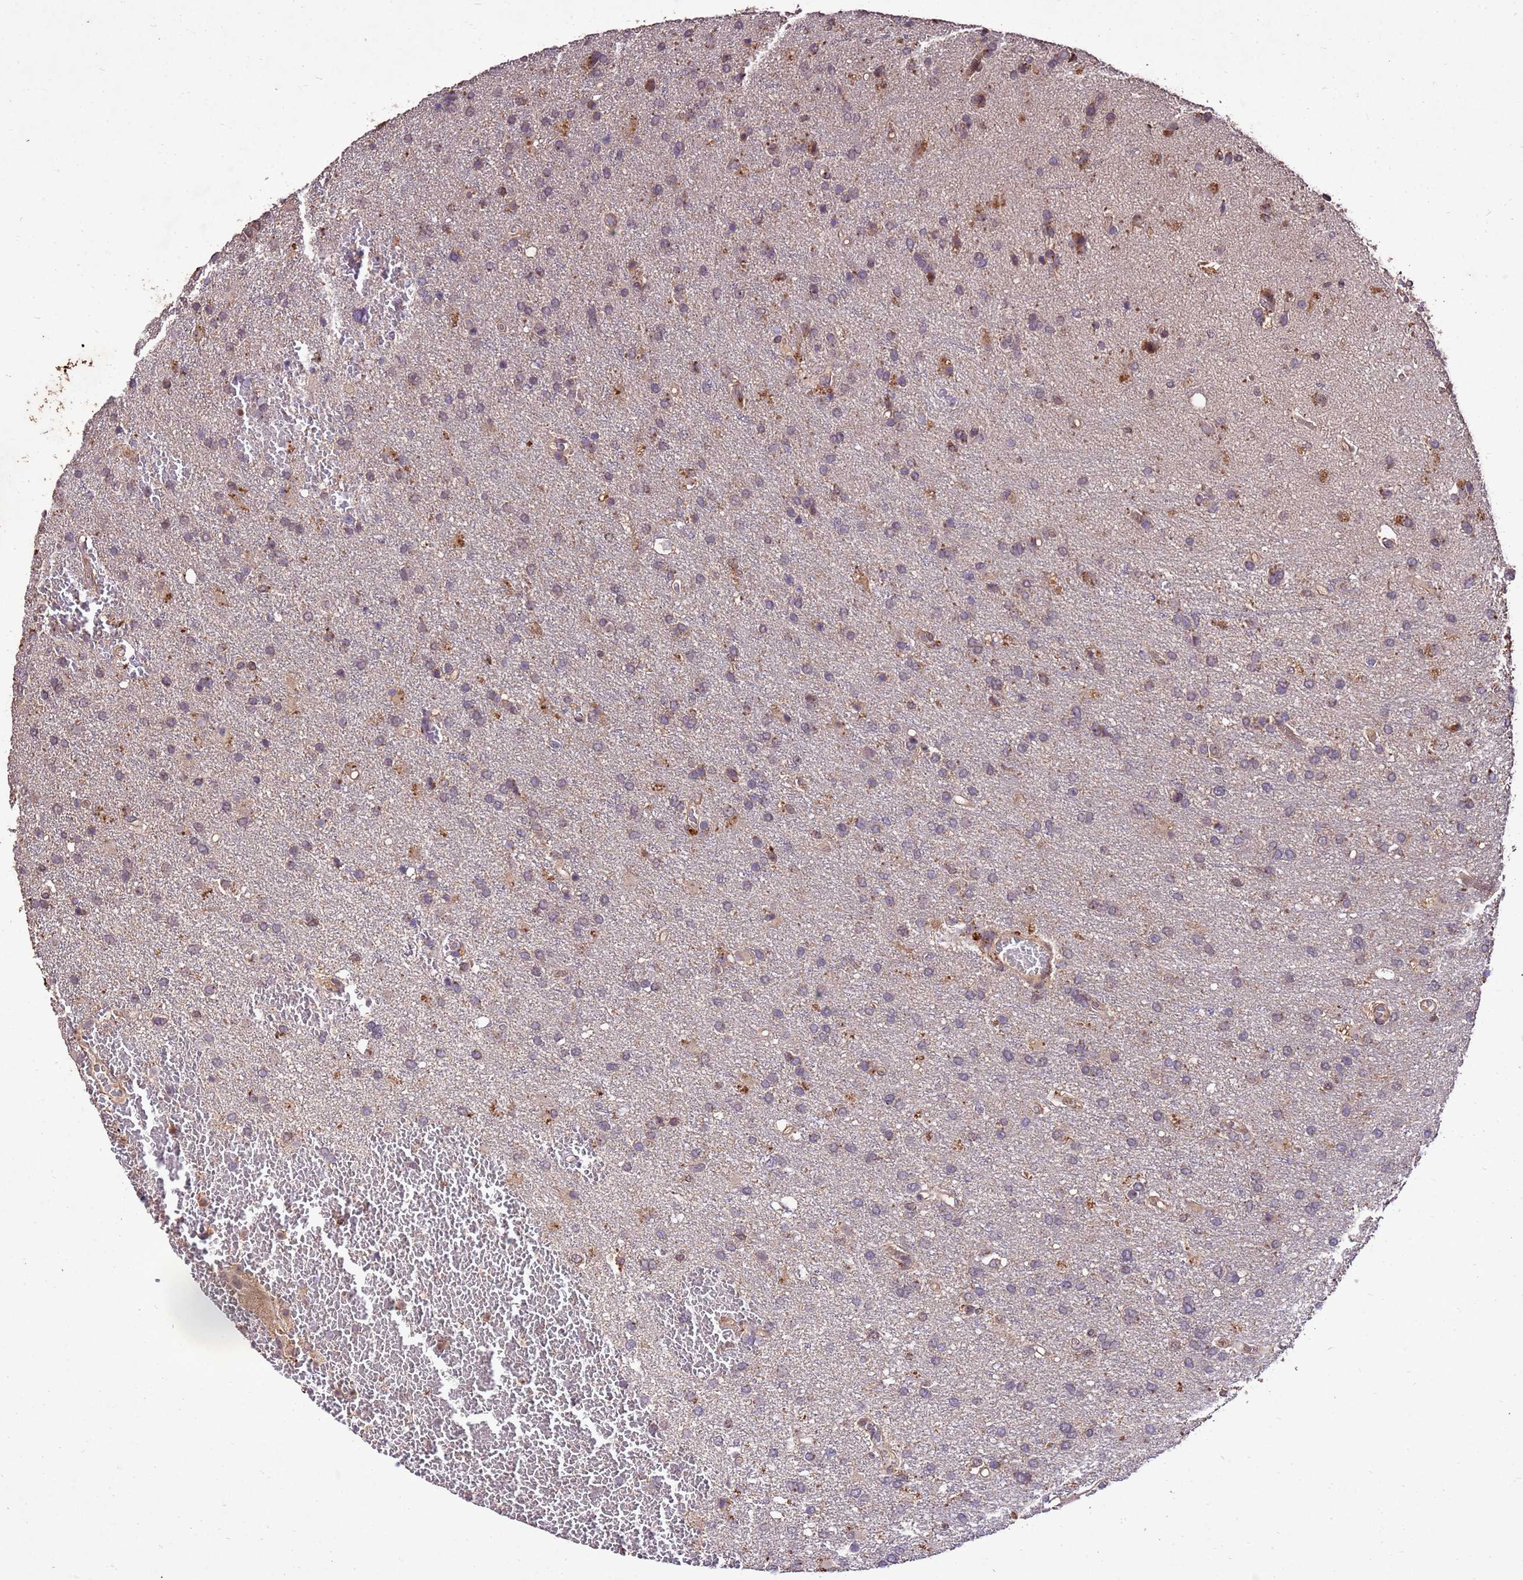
{"staining": {"intensity": "weak", "quantity": "<25%", "location": "cytoplasmic/membranous"}, "tissue": "glioma", "cell_type": "Tumor cells", "image_type": "cancer", "snomed": [{"axis": "morphology", "description": "Glioma, malignant, High grade"}, {"axis": "topography", "description": "Brain"}], "caption": "A high-resolution histopathology image shows immunohistochemistry (IHC) staining of glioma, which shows no significant positivity in tumor cells.", "gene": "TOR4A", "patient": {"sex": "female", "age": 74}}